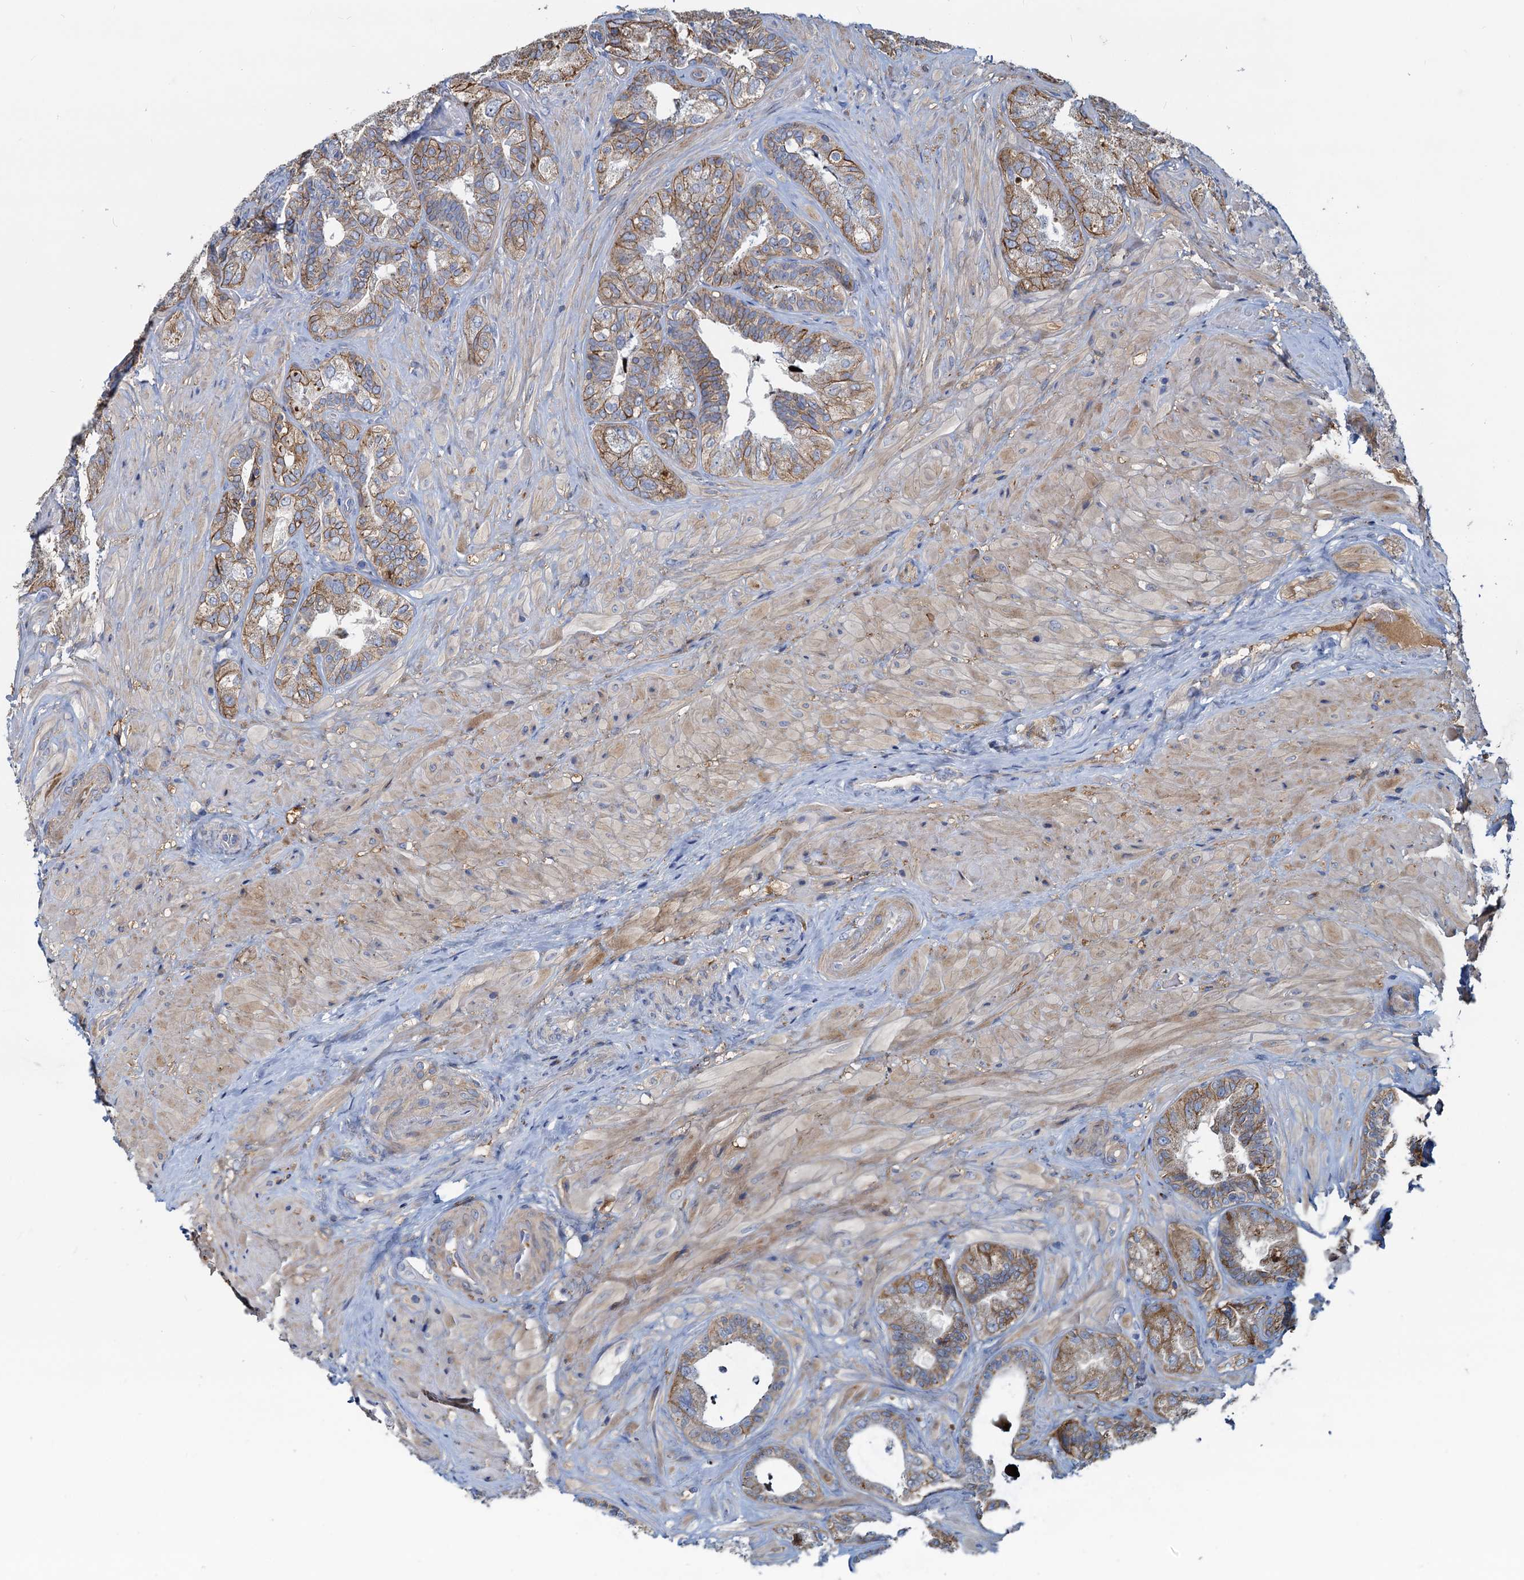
{"staining": {"intensity": "moderate", "quantity": ">75%", "location": "cytoplasmic/membranous"}, "tissue": "seminal vesicle", "cell_type": "Glandular cells", "image_type": "normal", "snomed": [{"axis": "morphology", "description": "Normal tissue, NOS"}, {"axis": "topography", "description": "Prostate and seminal vesicle, NOS"}, {"axis": "topography", "description": "Prostate"}, {"axis": "topography", "description": "Seminal veicle"}], "caption": "Protein staining displays moderate cytoplasmic/membranous staining in approximately >75% of glandular cells in benign seminal vesicle.", "gene": "LNX2", "patient": {"sex": "male", "age": 67}}